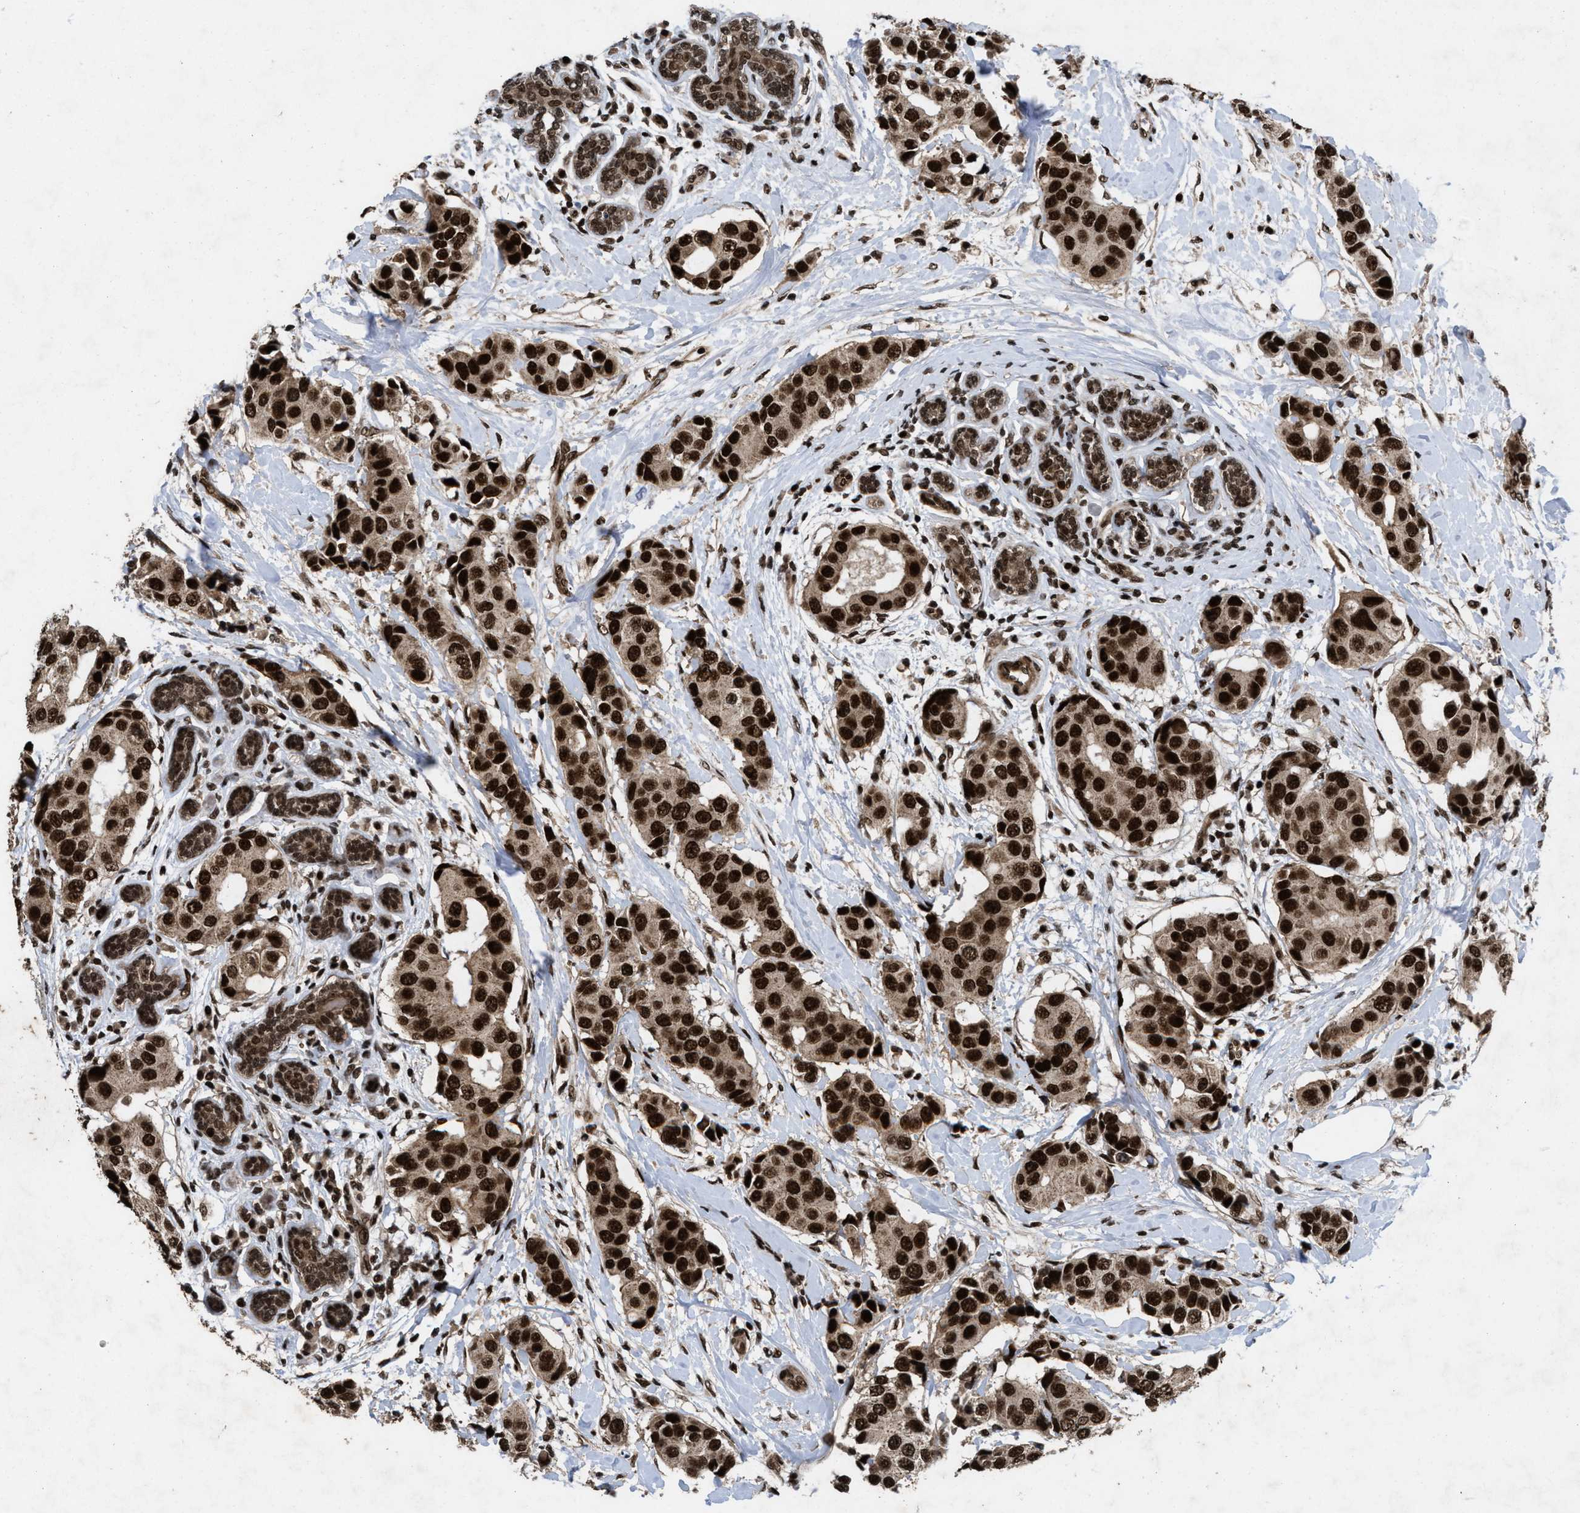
{"staining": {"intensity": "strong", "quantity": ">75%", "location": "cytoplasmic/membranous,nuclear"}, "tissue": "breast cancer", "cell_type": "Tumor cells", "image_type": "cancer", "snomed": [{"axis": "morphology", "description": "Normal tissue, NOS"}, {"axis": "morphology", "description": "Duct carcinoma"}, {"axis": "topography", "description": "Breast"}], "caption": "Breast cancer stained for a protein exhibits strong cytoplasmic/membranous and nuclear positivity in tumor cells.", "gene": "WIZ", "patient": {"sex": "female", "age": 39}}